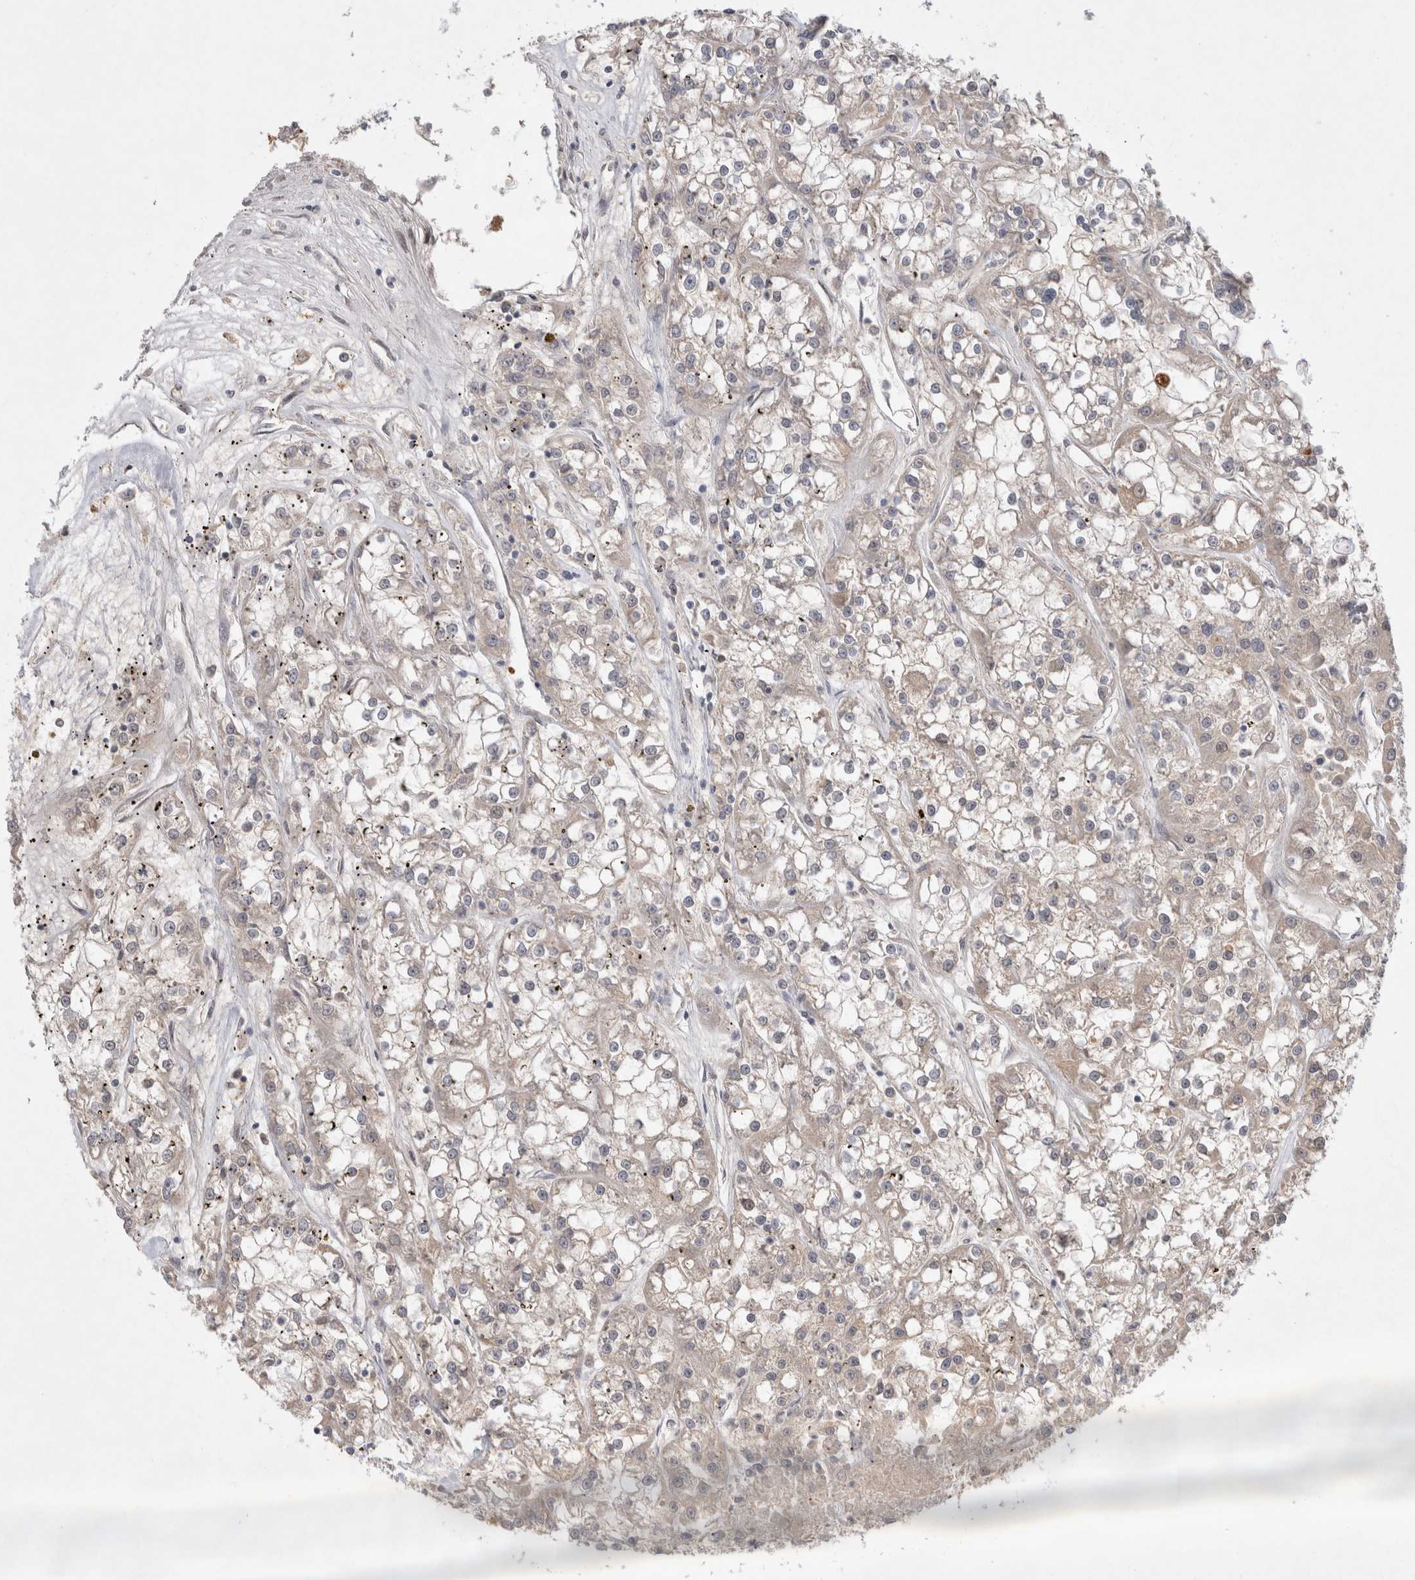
{"staining": {"intensity": "negative", "quantity": "none", "location": "none"}, "tissue": "renal cancer", "cell_type": "Tumor cells", "image_type": "cancer", "snomed": [{"axis": "morphology", "description": "Adenocarcinoma, NOS"}, {"axis": "topography", "description": "Kidney"}], "caption": "An IHC micrograph of renal cancer is shown. There is no staining in tumor cells of renal cancer.", "gene": "HTT", "patient": {"sex": "female", "age": 52}}